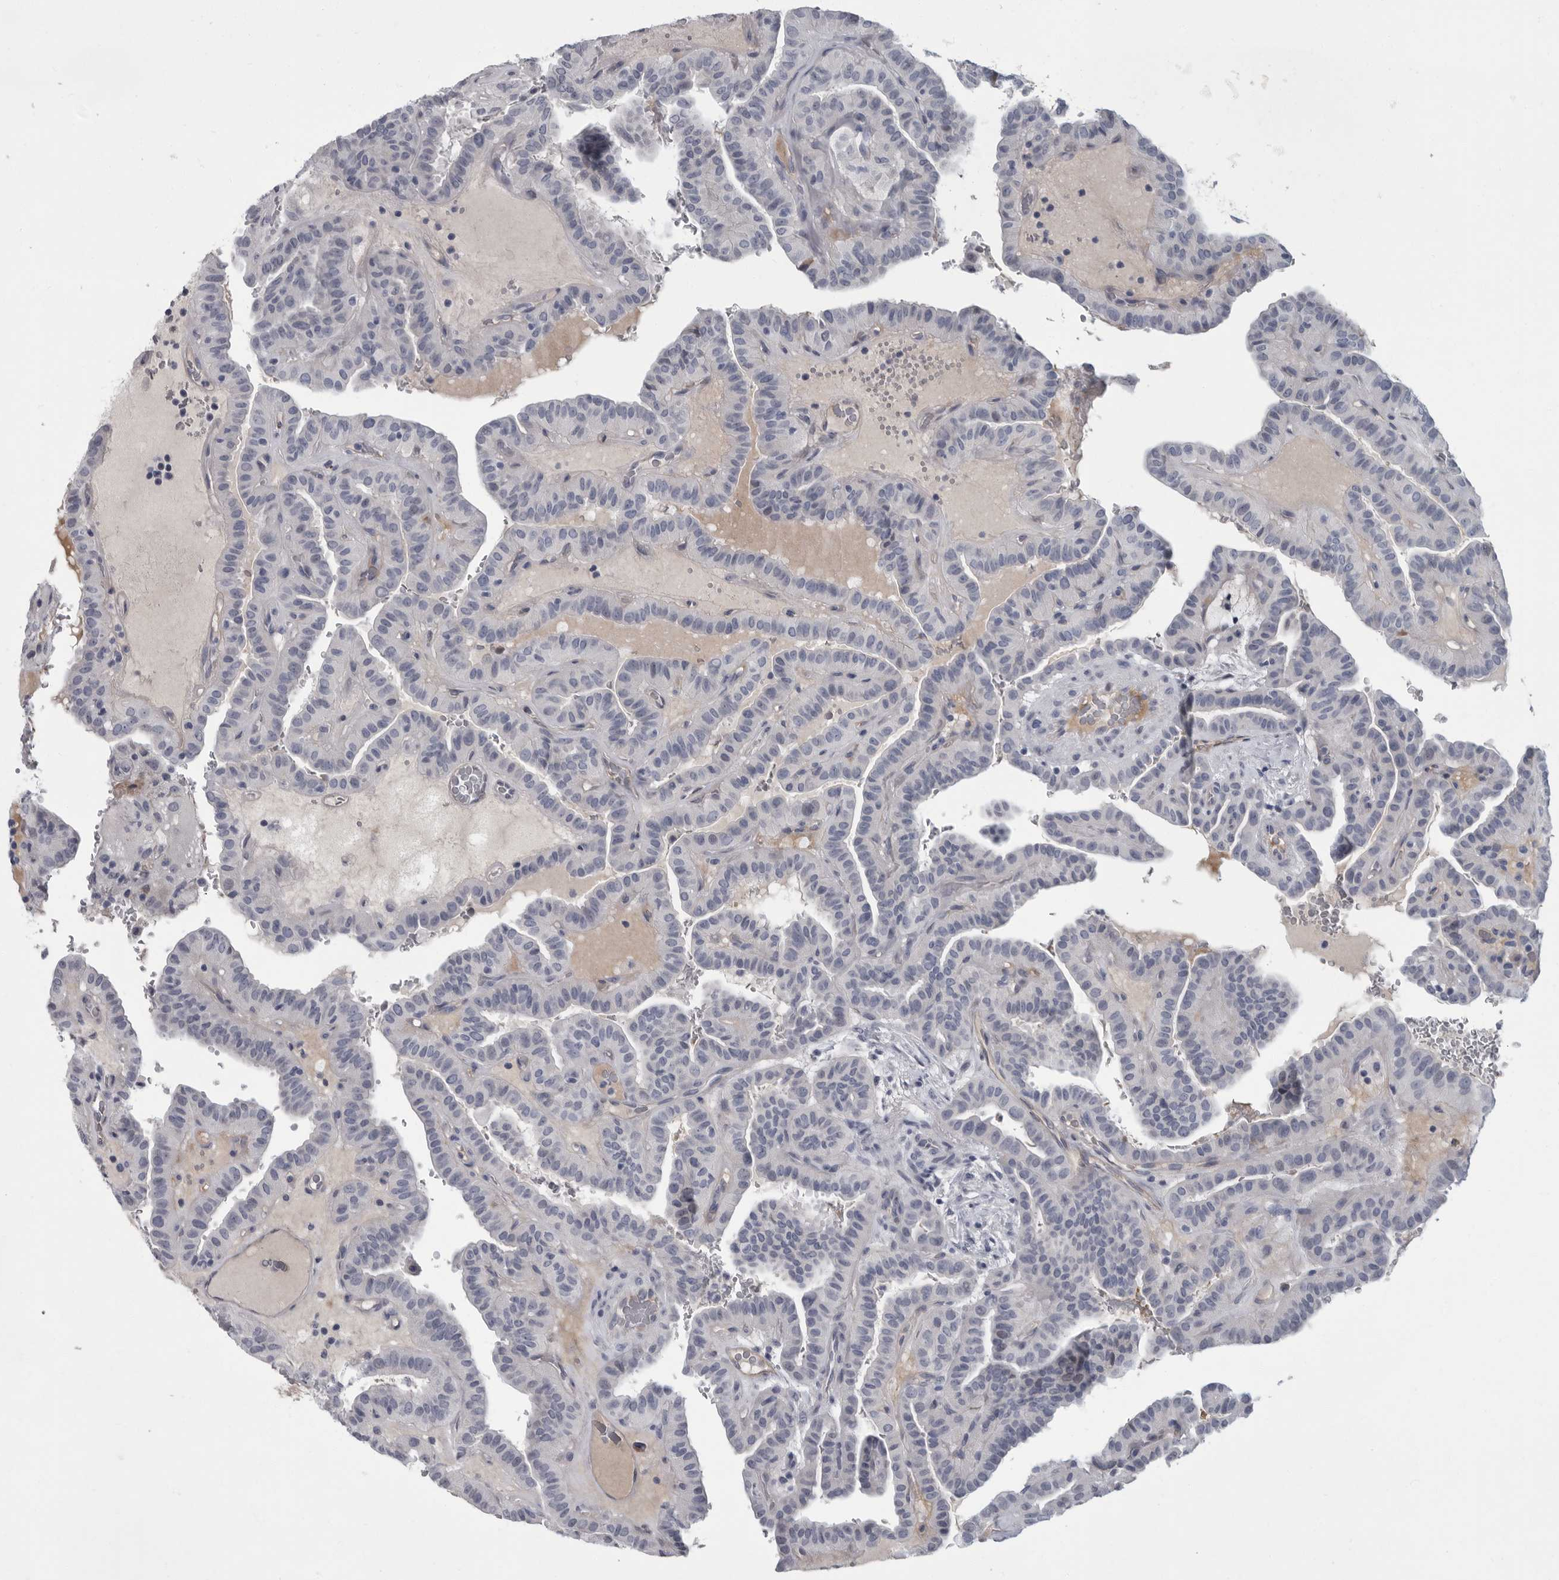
{"staining": {"intensity": "negative", "quantity": "none", "location": "none"}, "tissue": "thyroid cancer", "cell_type": "Tumor cells", "image_type": "cancer", "snomed": [{"axis": "morphology", "description": "Papillary adenocarcinoma, NOS"}, {"axis": "topography", "description": "Thyroid gland"}], "caption": "Immunohistochemistry (IHC) photomicrograph of human thyroid cancer (papillary adenocarcinoma) stained for a protein (brown), which reveals no staining in tumor cells. (Stains: DAB IHC with hematoxylin counter stain, Microscopy: brightfield microscopy at high magnification).", "gene": "SLC25A39", "patient": {"sex": "male", "age": 77}}